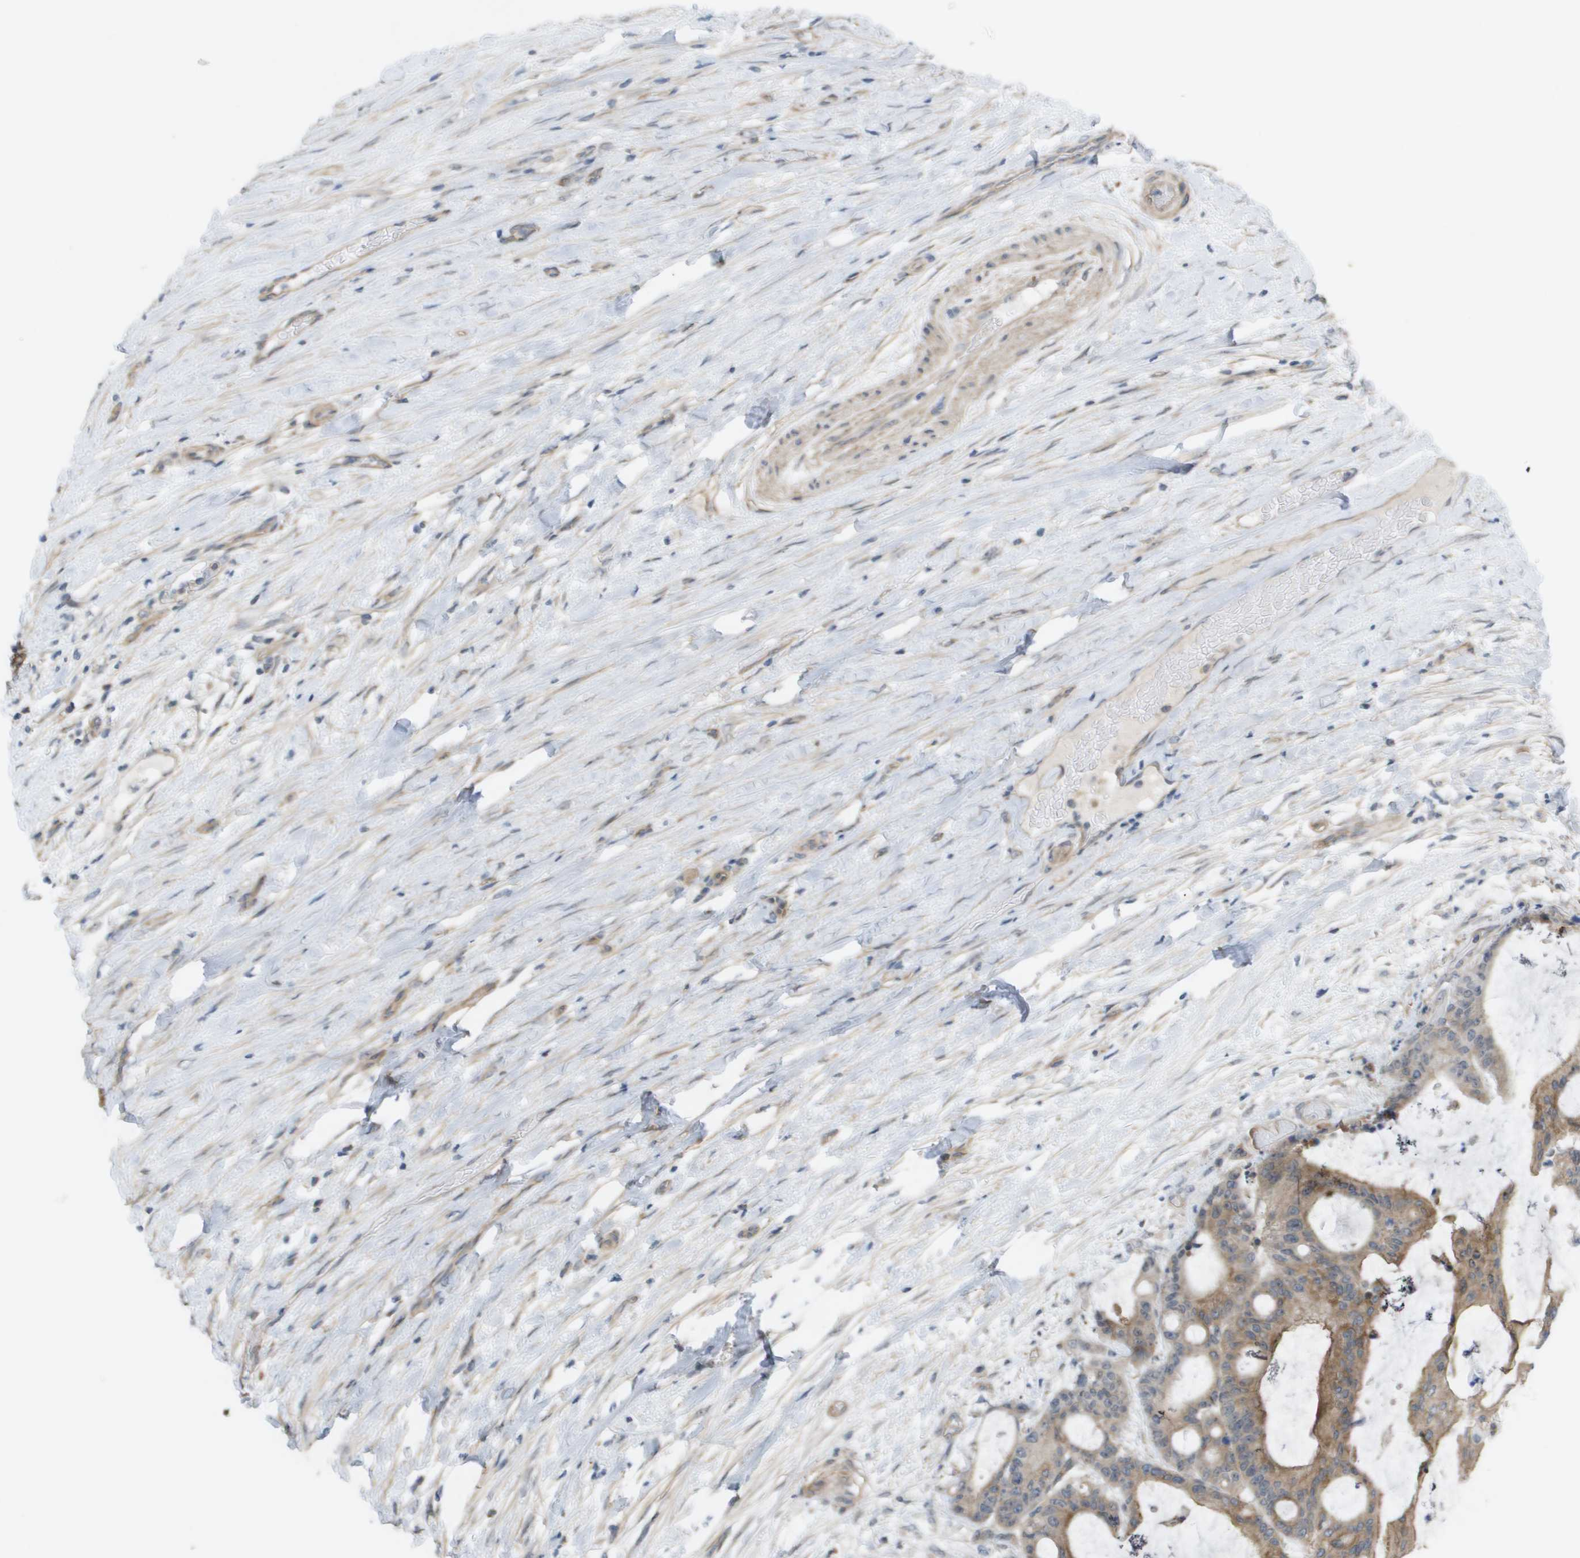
{"staining": {"intensity": "weak", "quantity": ">75%", "location": "cytoplasmic/membranous"}, "tissue": "liver cancer", "cell_type": "Tumor cells", "image_type": "cancer", "snomed": [{"axis": "morphology", "description": "Cholangiocarcinoma"}, {"axis": "topography", "description": "Liver"}], "caption": "Immunohistochemical staining of human liver cholangiocarcinoma shows weak cytoplasmic/membranous protein positivity in approximately >75% of tumor cells.", "gene": "MTARC2", "patient": {"sex": "female", "age": 73}}